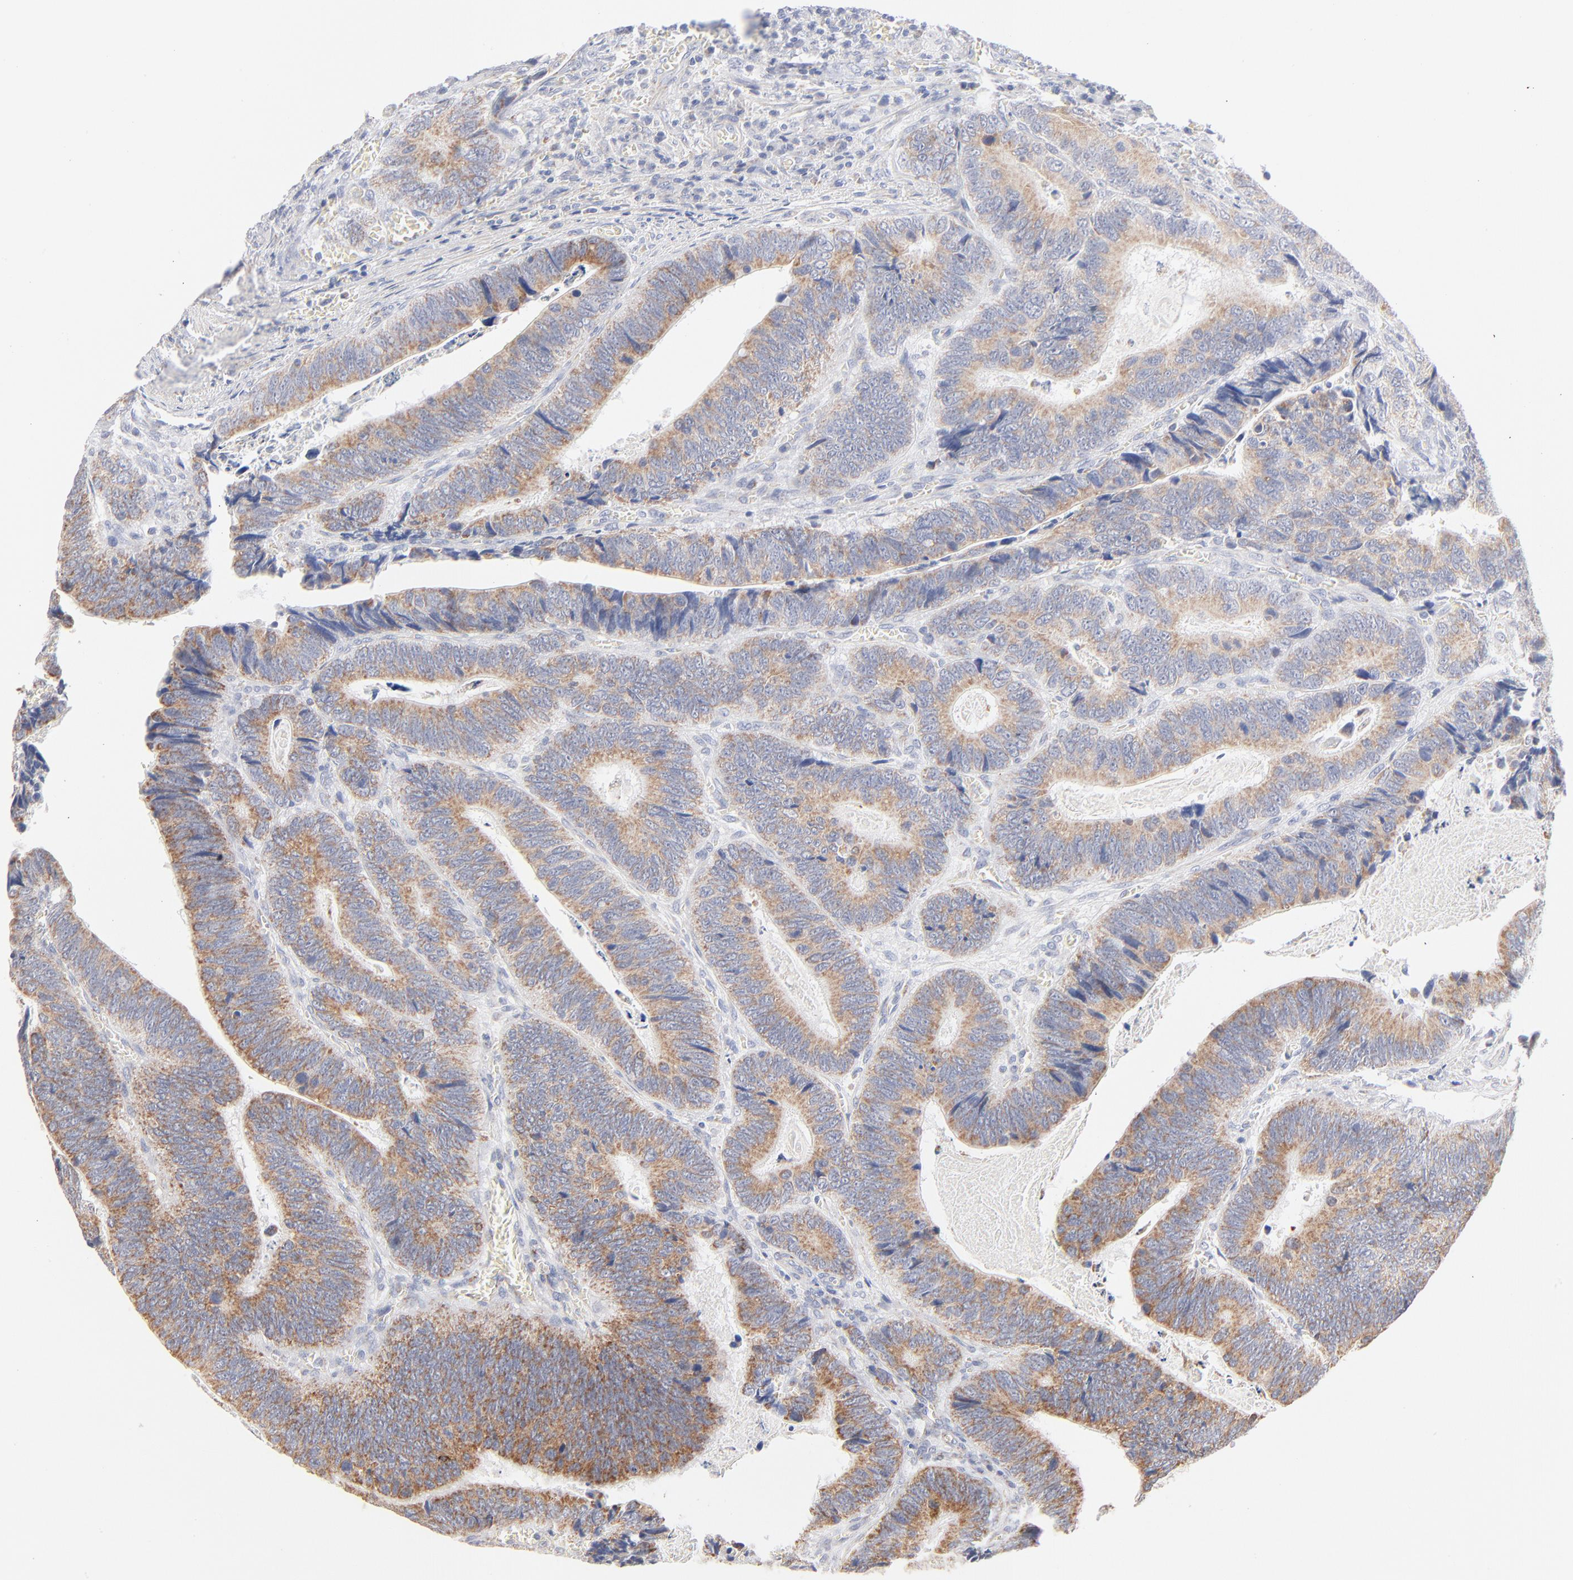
{"staining": {"intensity": "moderate", "quantity": ">75%", "location": "cytoplasmic/membranous"}, "tissue": "colorectal cancer", "cell_type": "Tumor cells", "image_type": "cancer", "snomed": [{"axis": "morphology", "description": "Adenocarcinoma, NOS"}, {"axis": "topography", "description": "Colon"}], "caption": "The immunohistochemical stain labels moderate cytoplasmic/membranous positivity in tumor cells of colorectal cancer (adenocarcinoma) tissue.", "gene": "MRPL58", "patient": {"sex": "male", "age": 72}}